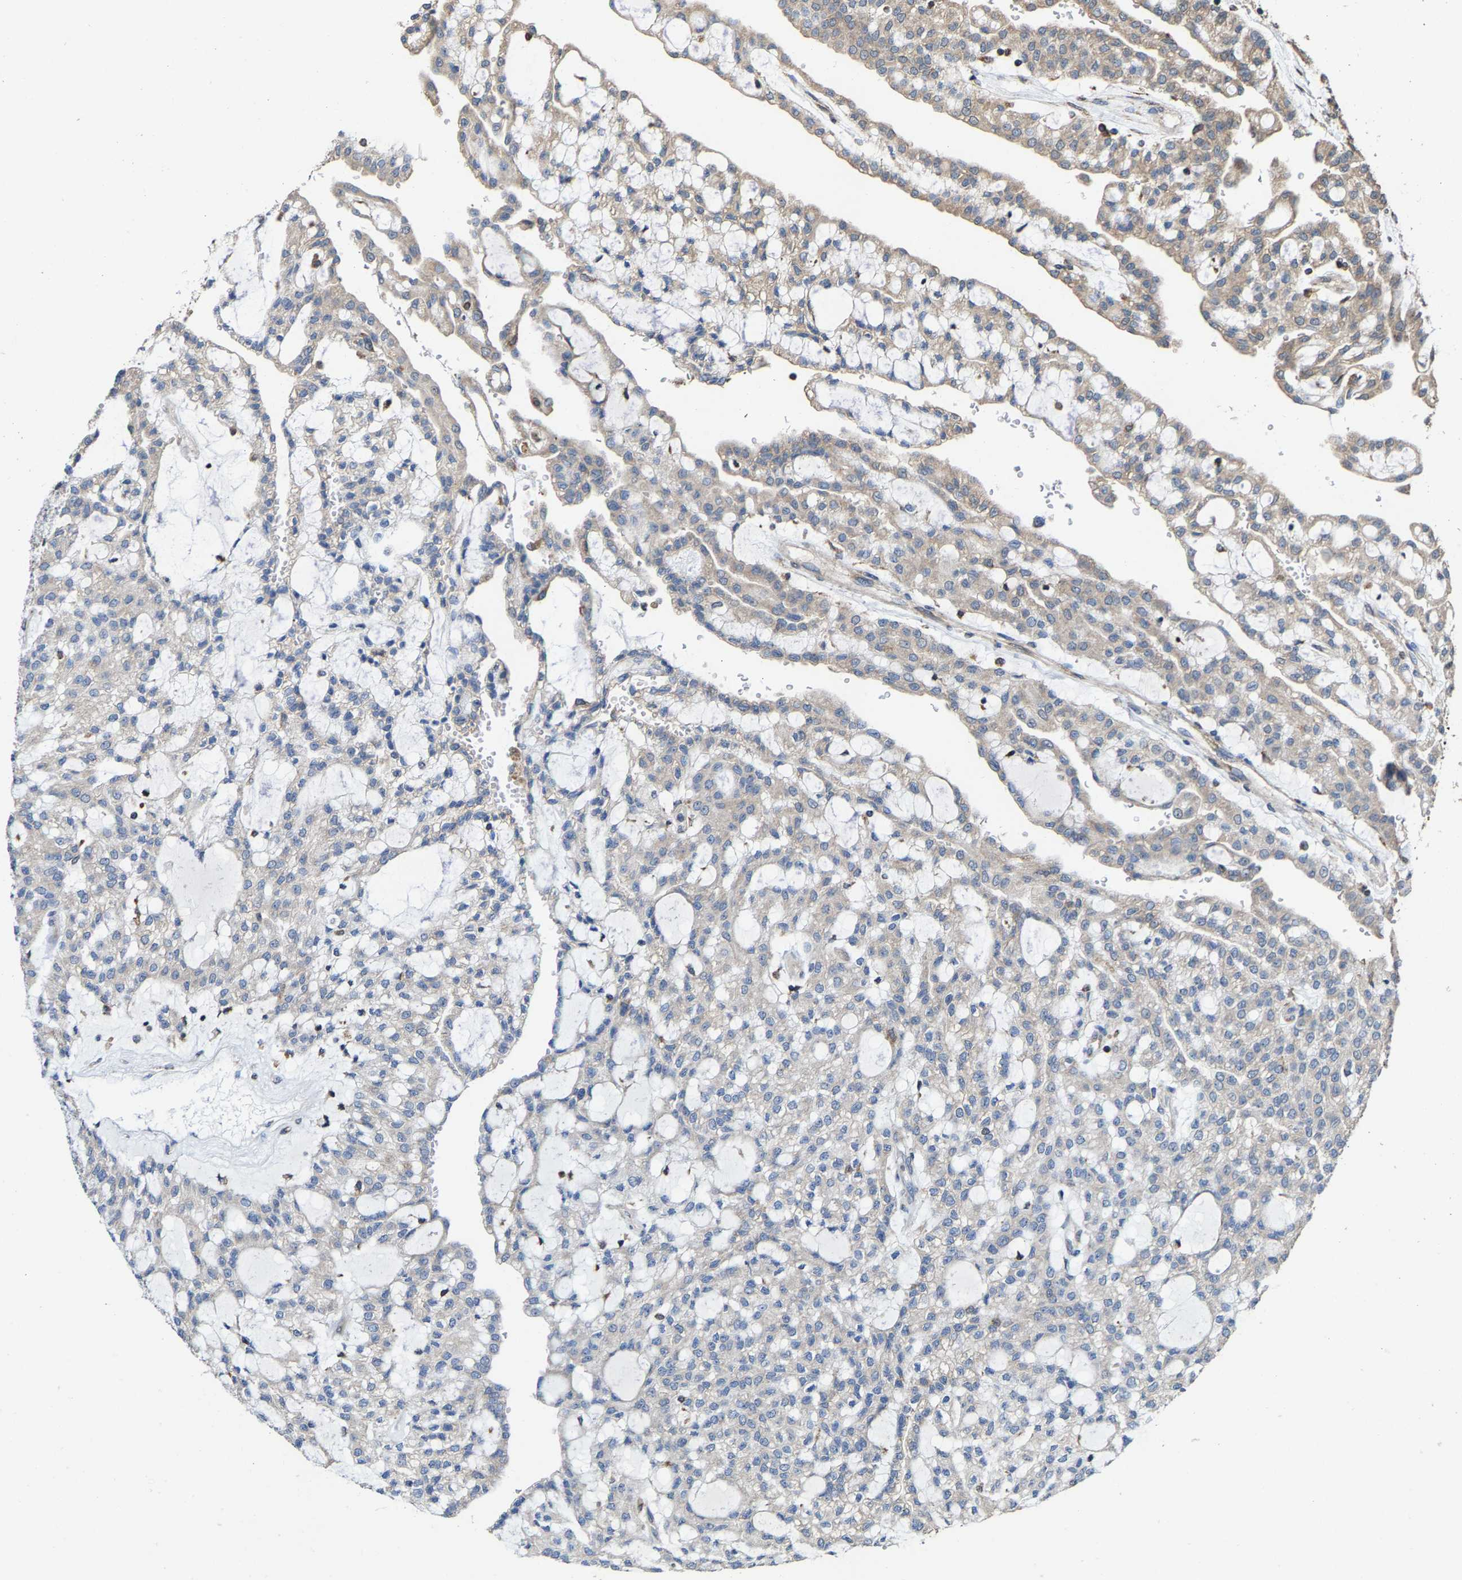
{"staining": {"intensity": "weak", "quantity": "<25%", "location": "cytoplasmic/membranous"}, "tissue": "renal cancer", "cell_type": "Tumor cells", "image_type": "cancer", "snomed": [{"axis": "morphology", "description": "Adenocarcinoma, NOS"}, {"axis": "topography", "description": "Kidney"}], "caption": "Renal cancer stained for a protein using immunohistochemistry (IHC) reveals no staining tumor cells.", "gene": "FGD3", "patient": {"sex": "male", "age": 63}}